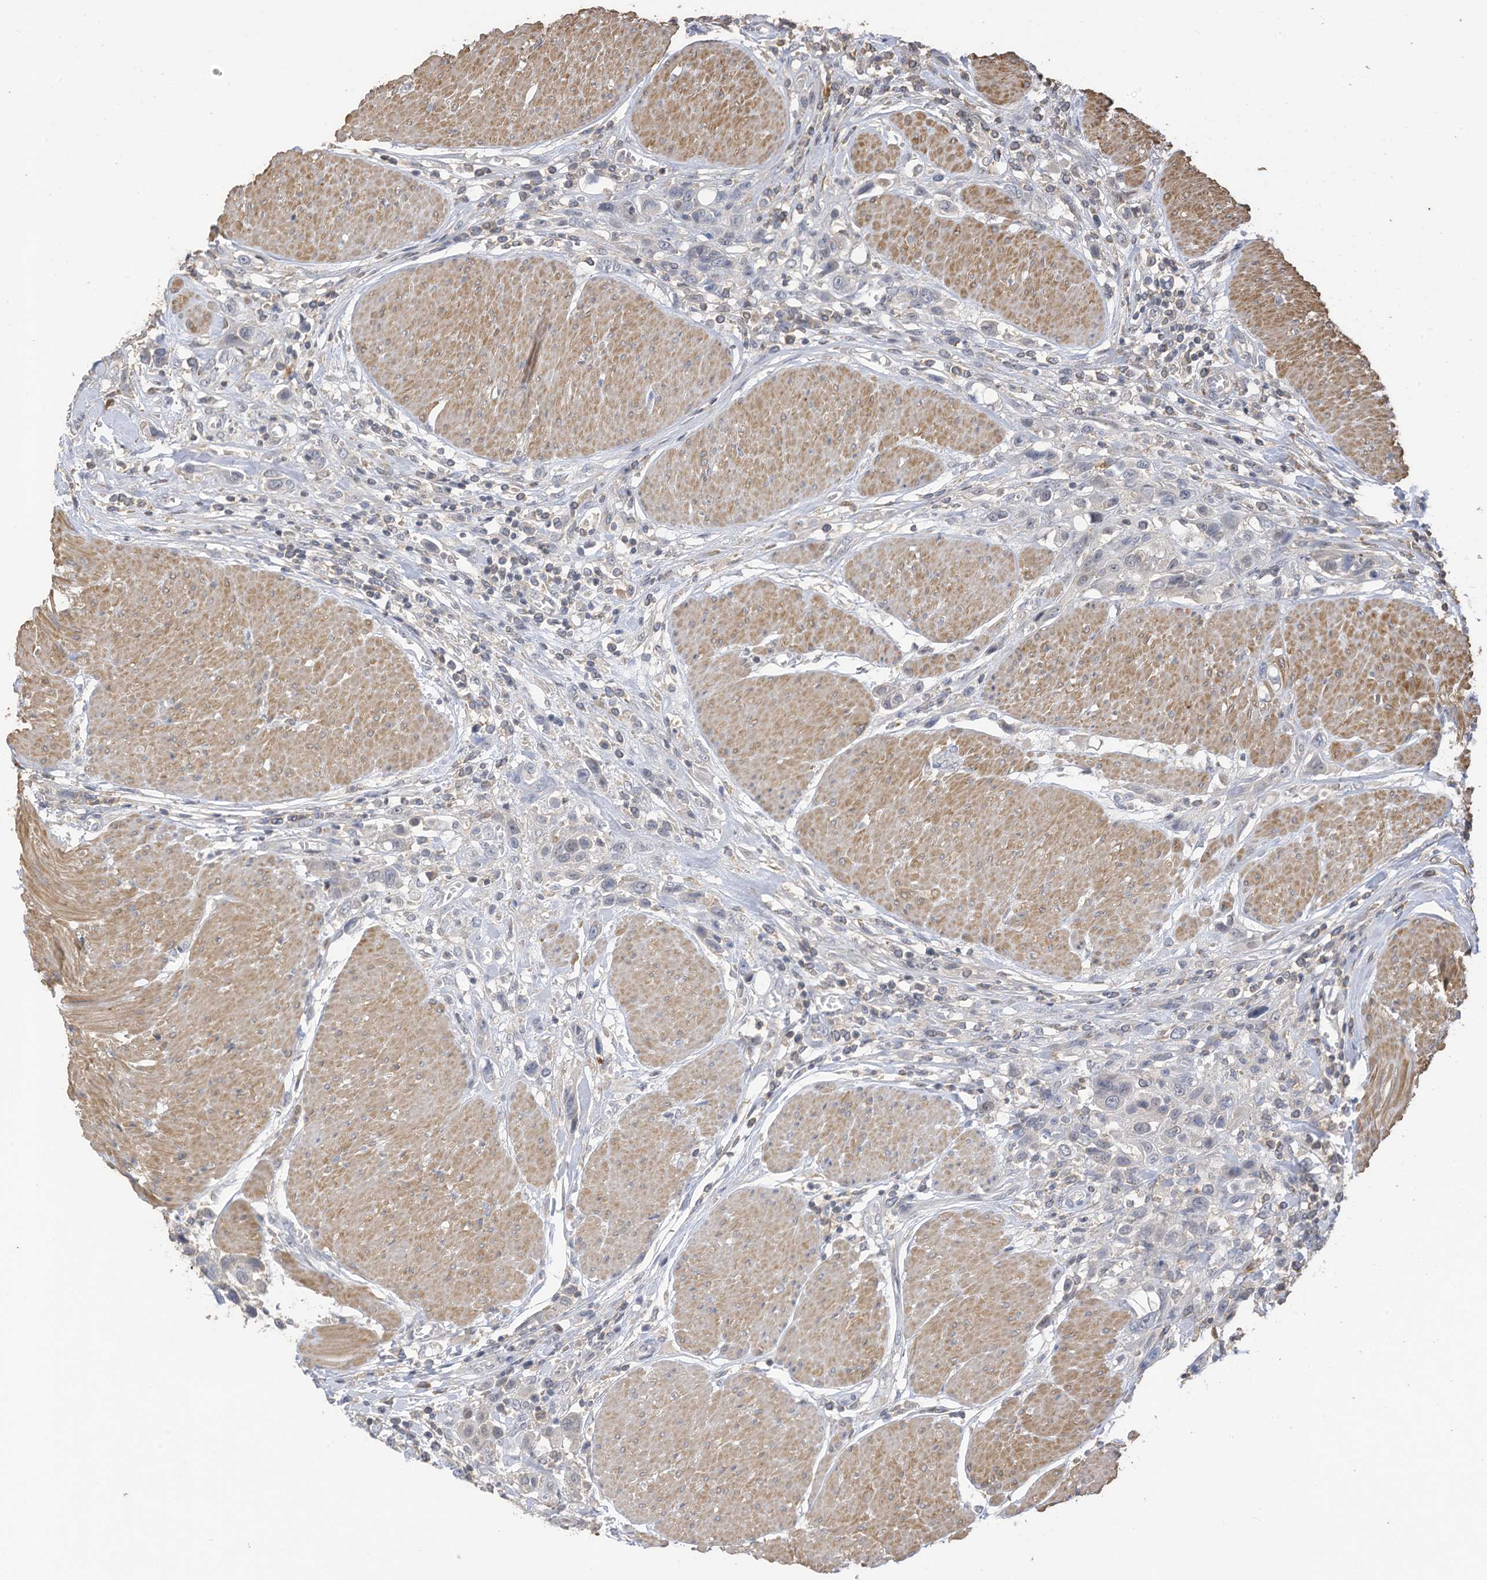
{"staining": {"intensity": "negative", "quantity": "none", "location": "none"}, "tissue": "urothelial cancer", "cell_type": "Tumor cells", "image_type": "cancer", "snomed": [{"axis": "morphology", "description": "Urothelial carcinoma, High grade"}, {"axis": "topography", "description": "Urinary bladder"}], "caption": "Tumor cells show no significant expression in high-grade urothelial carcinoma.", "gene": "SLFN14", "patient": {"sex": "male", "age": 50}}